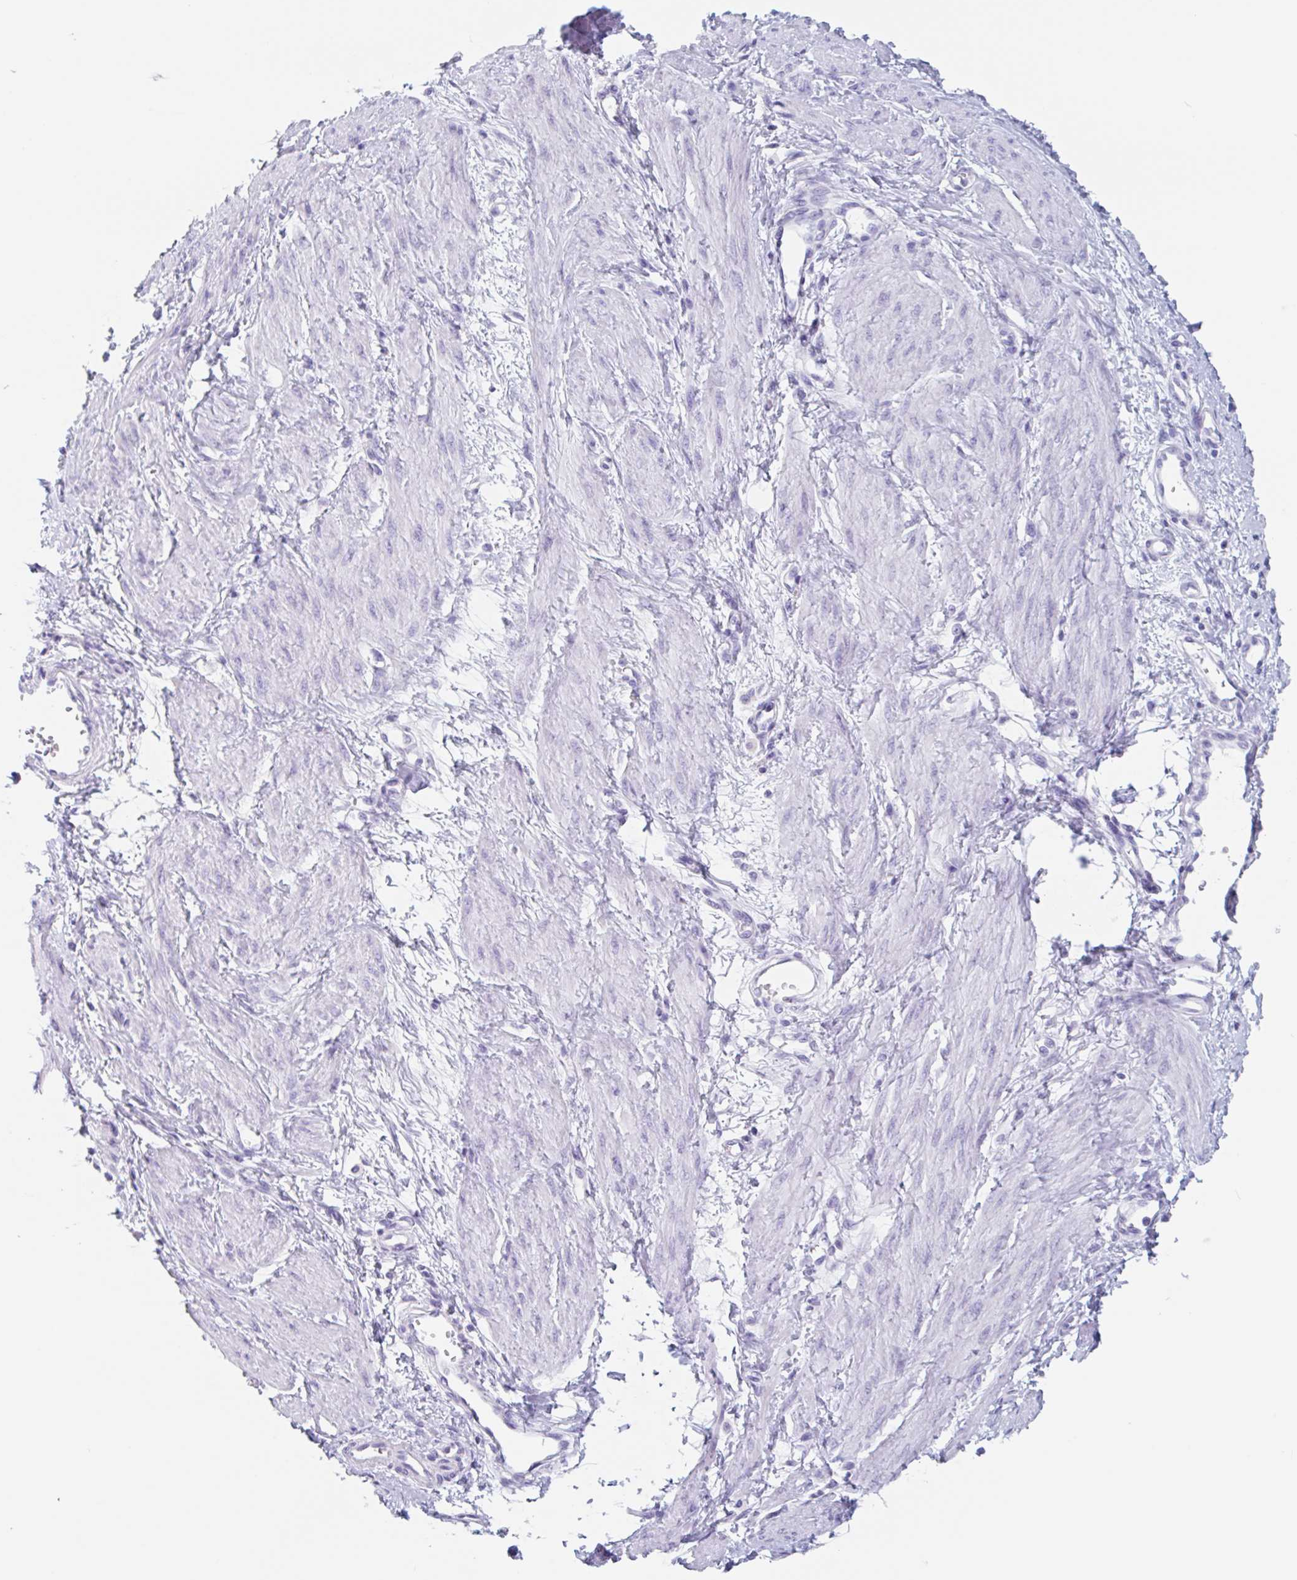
{"staining": {"intensity": "negative", "quantity": "none", "location": "none"}, "tissue": "smooth muscle", "cell_type": "Smooth muscle cells", "image_type": "normal", "snomed": [{"axis": "morphology", "description": "Normal tissue, NOS"}, {"axis": "topography", "description": "Smooth muscle"}, {"axis": "topography", "description": "Uterus"}], "caption": "Micrograph shows no protein positivity in smooth muscle cells of normal smooth muscle.", "gene": "EMC4", "patient": {"sex": "female", "age": 39}}